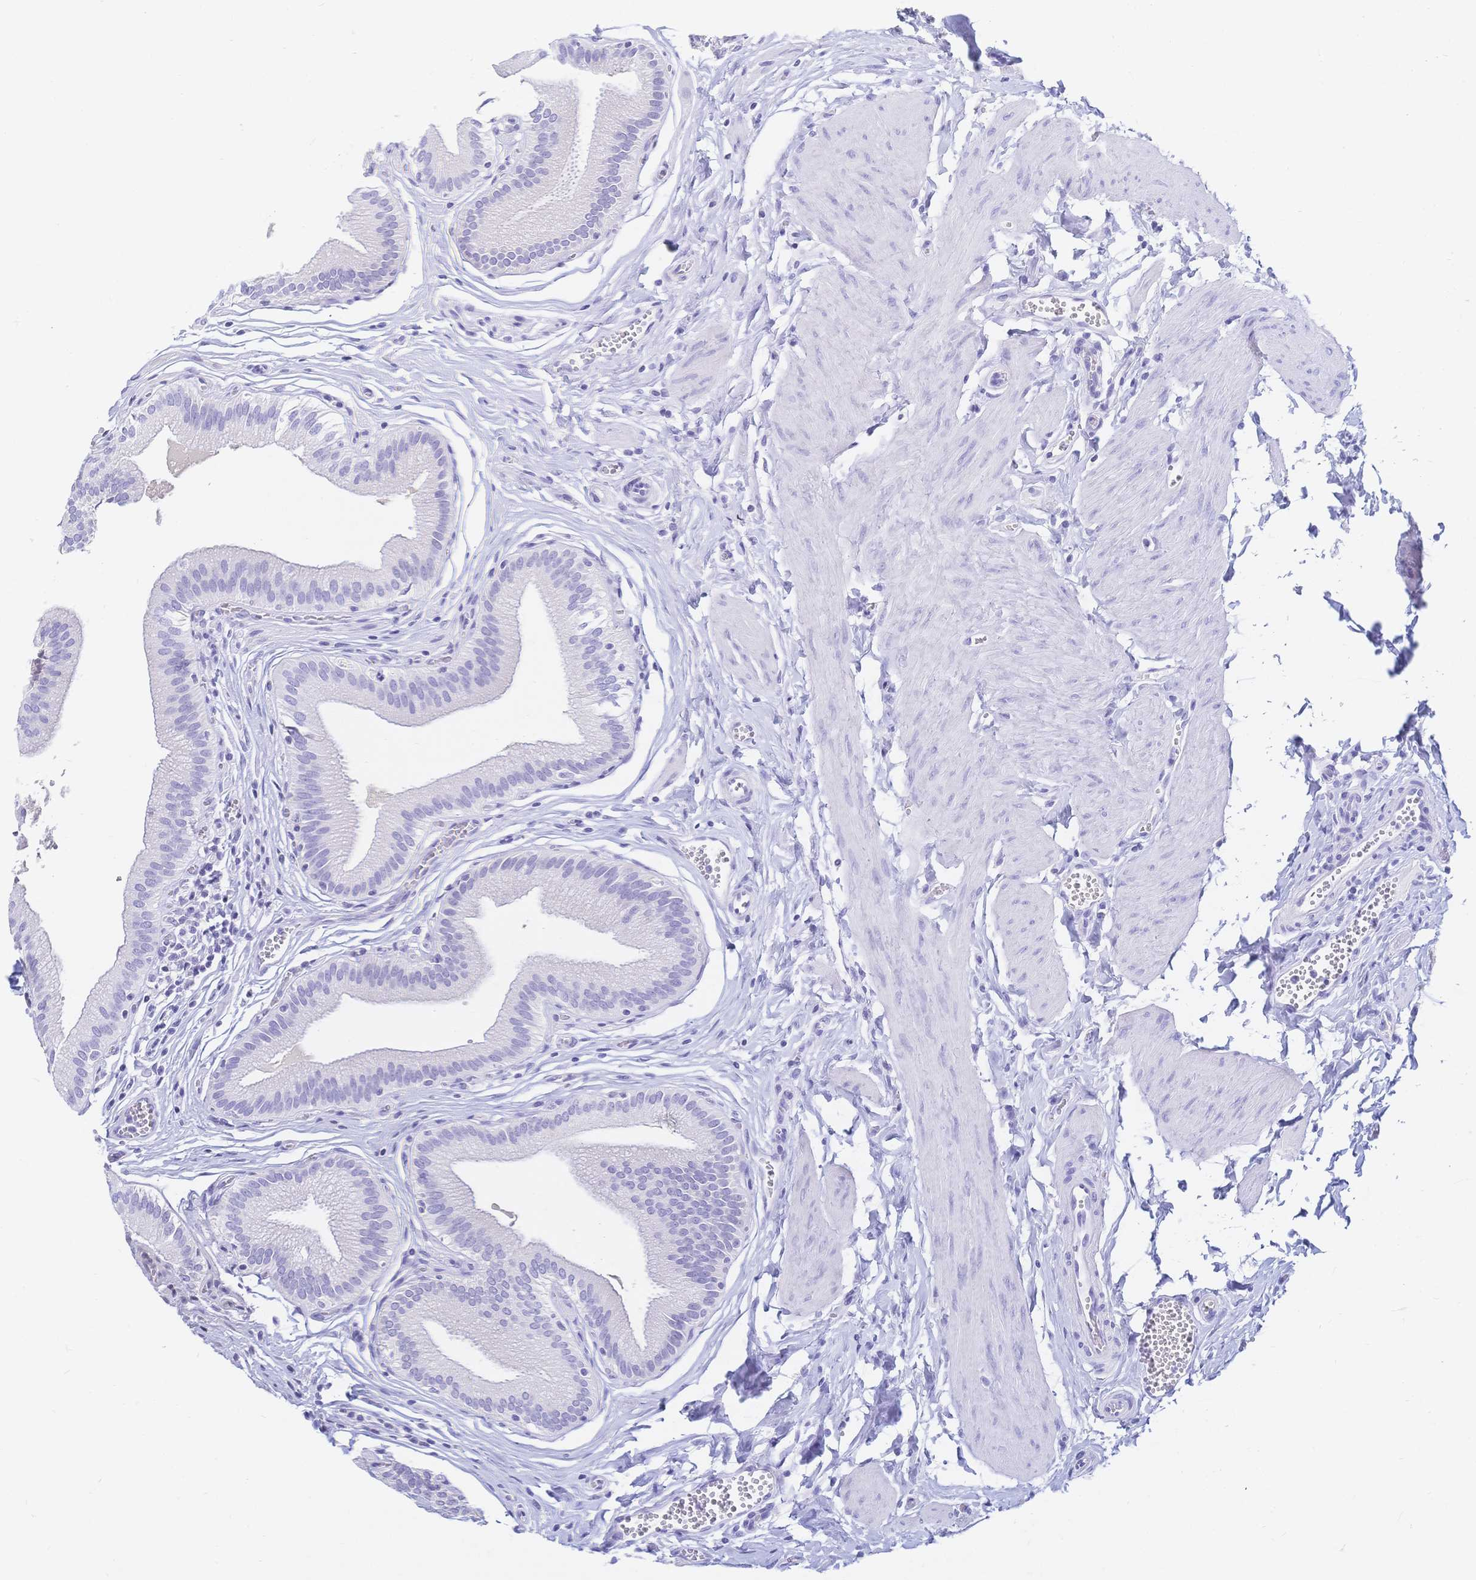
{"staining": {"intensity": "negative", "quantity": "none", "location": "none"}, "tissue": "gallbladder", "cell_type": "Glandular cells", "image_type": "normal", "snomed": [{"axis": "morphology", "description": "Normal tissue, NOS"}, {"axis": "topography", "description": "Gallbladder"}, {"axis": "topography", "description": "Peripheral nerve tissue"}], "caption": "This micrograph is of normal gallbladder stained with IHC to label a protein in brown with the nuclei are counter-stained blue. There is no expression in glandular cells.", "gene": "MEP1B", "patient": {"sex": "male", "age": 17}}